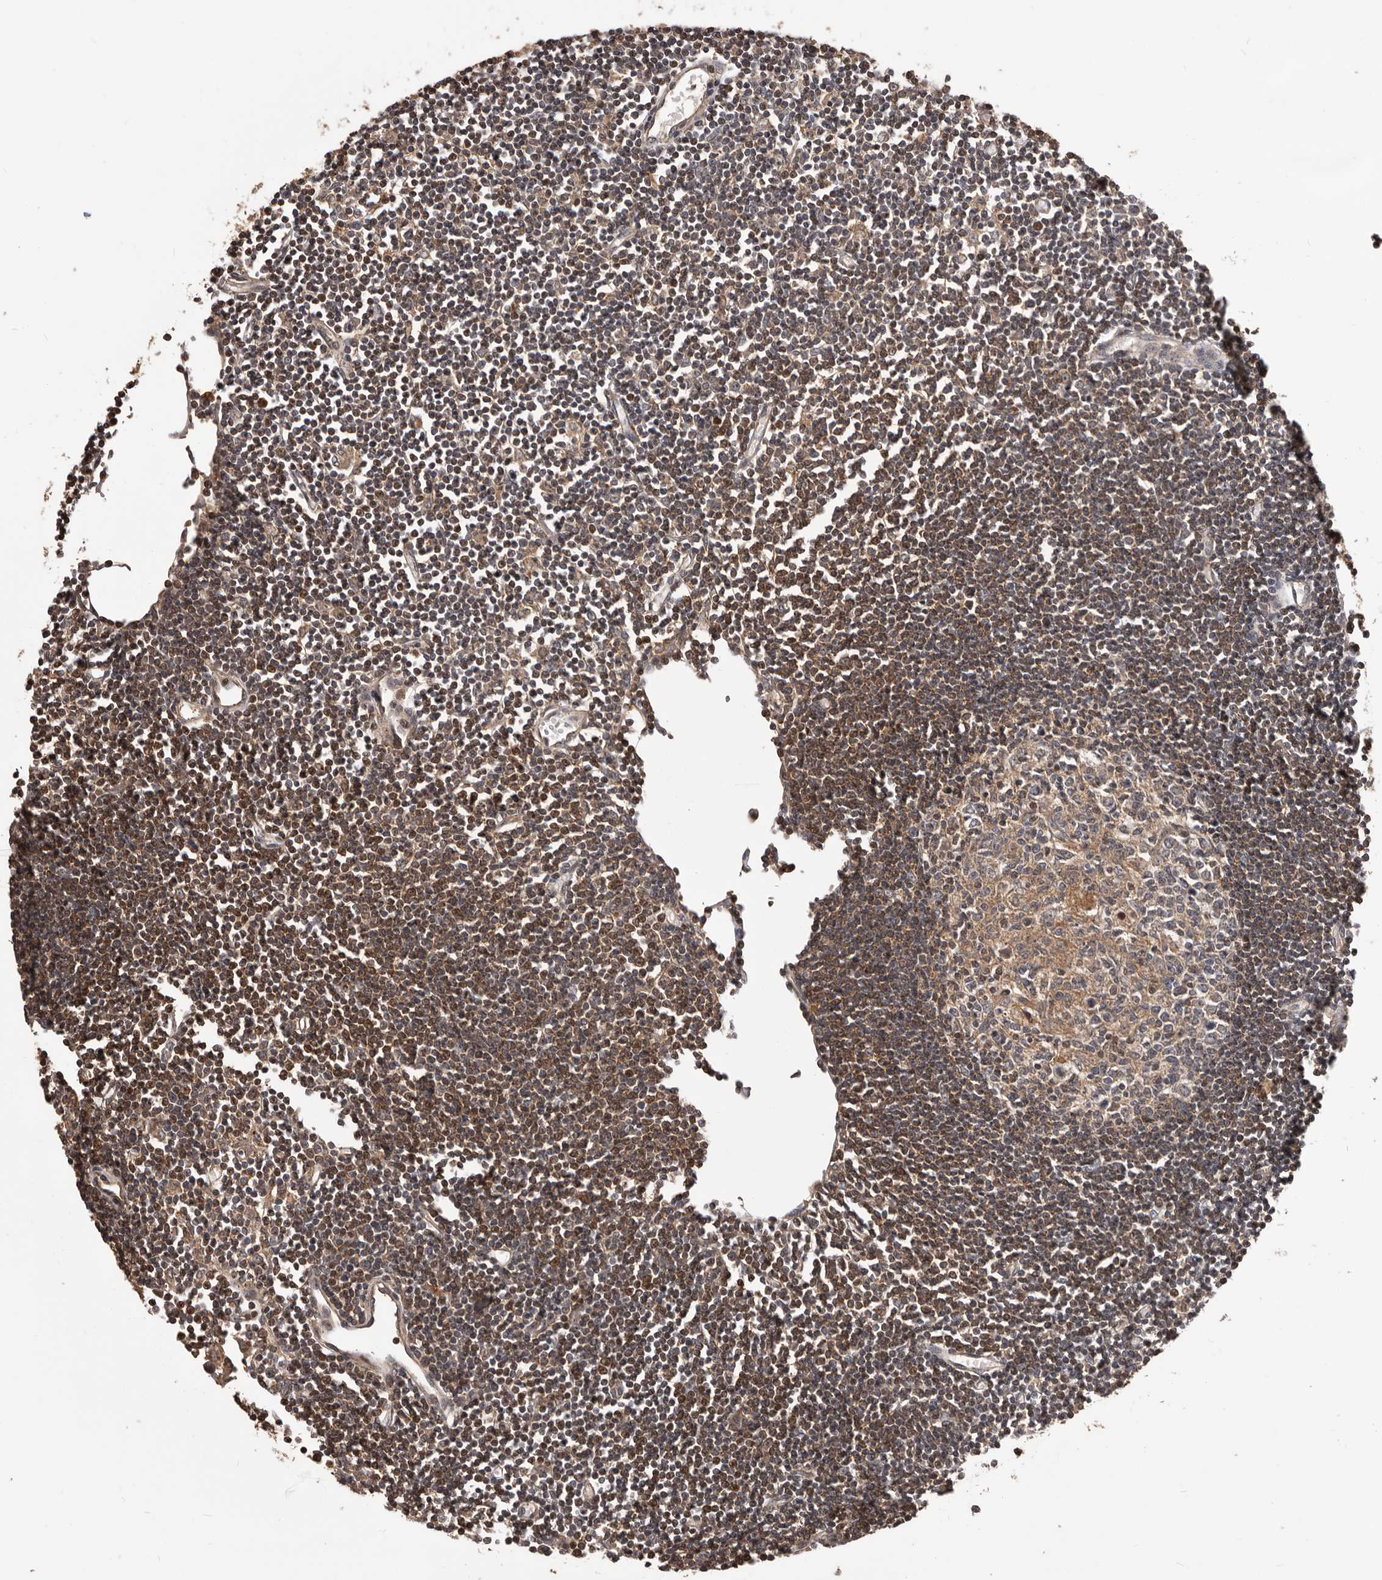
{"staining": {"intensity": "weak", "quantity": "25%-75%", "location": "cytoplasmic/membranous"}, "tissue": "lymph node", "cell_type": "Germinal center cells", "image_type": "normal", "snomed": [{"axis": "morphology", "description": "Normal tissue, NOS"}, {"axis": "topography", "description": "Lymph node"}], "caption": "The immunohistochemical stain labels weak cytoplasmic/membranous staining in germinal center cells of normal lymph node.", "gene": "ADAMTS2", "patient": {"sex": "female", "age": 11}}